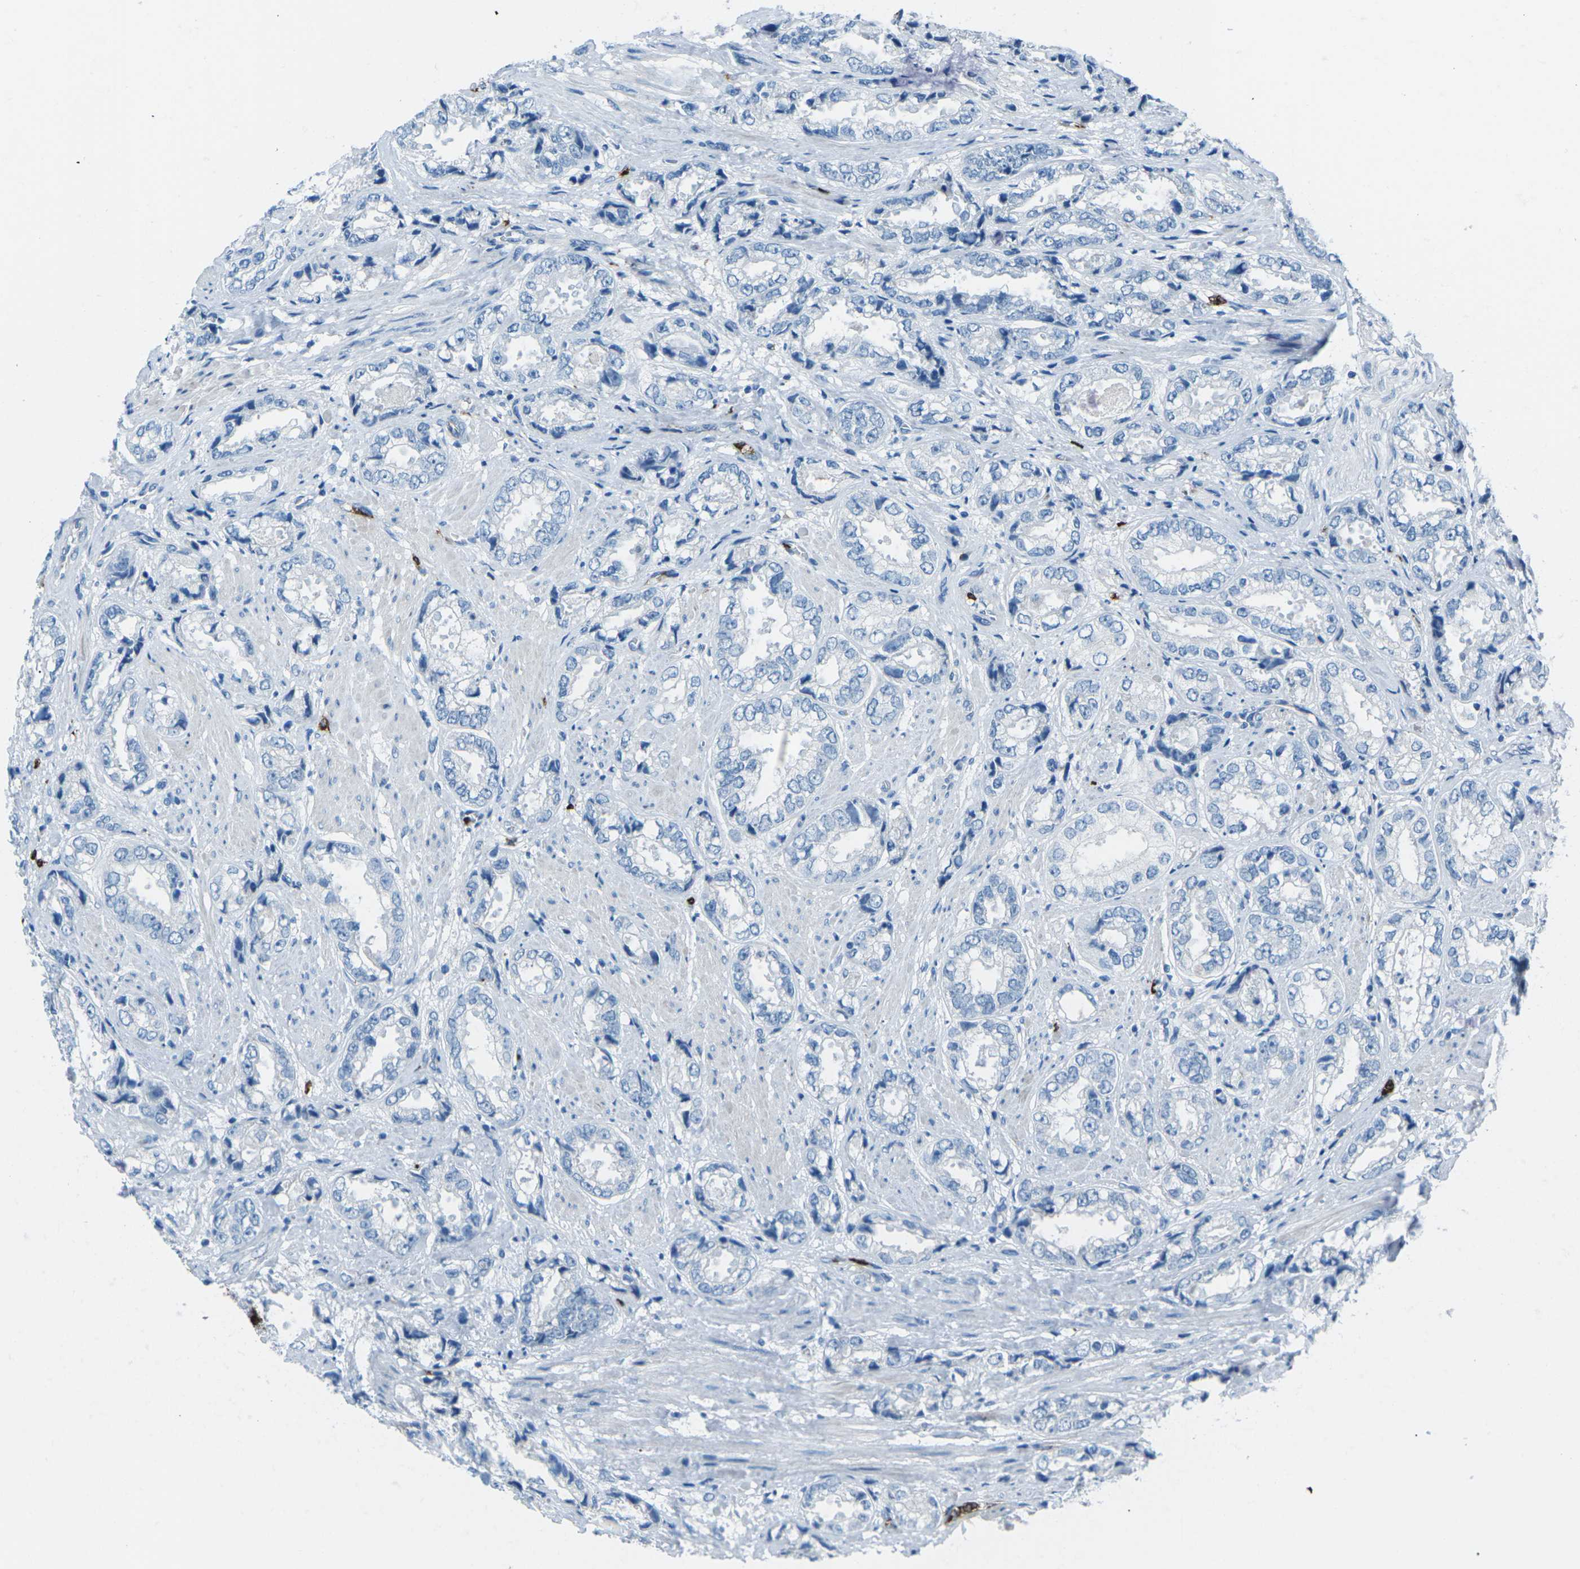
{"staining": {"intensity": "negative", "quantity": "none", "location": "none"}, "tissue": "prostate cancer", "cell_type": "Tumor cells", "image_type": "cancer", "snomed": [{"axis": "morphology", "description": "Adenocarcinoma, High grade"}, {"axis": "topography", "description": "Prostate"}], "caption": "Immunohistochemical staining of adenocarcinoma (high-grade) (prostate) reveals no significant staining in tumor cells.", "gene": "FCN1", "patient": {"sex": "male", "age": 61}}